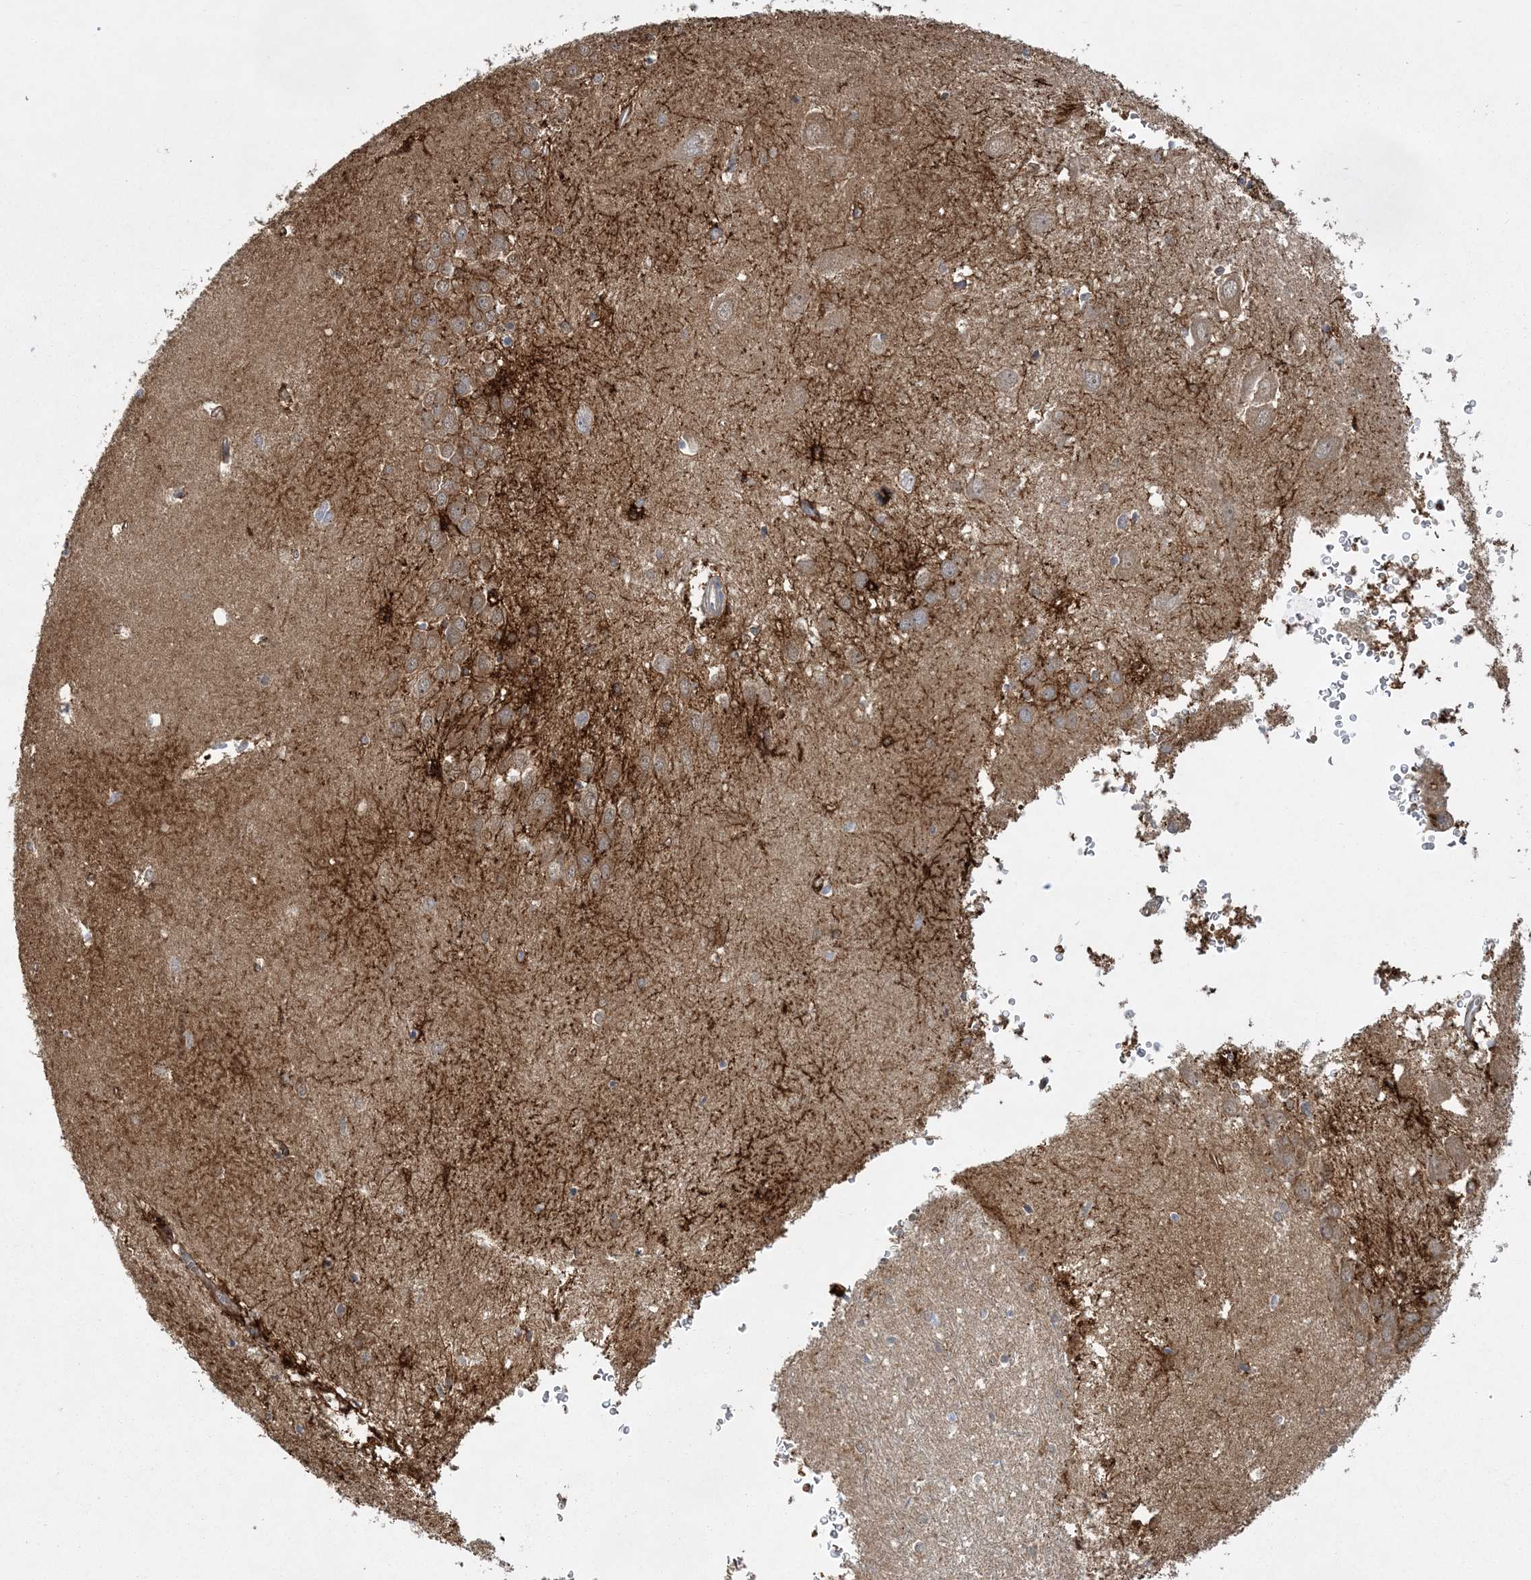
{"staining": {"intensity": "strong", "quantity": "<25%", "location": "cytoplasmic/membranous"}, "tissue": "hippocampus", "cell_type": "Glial cells", "image_type": "normal", "snomed": [{"axis": "morphology", "description": "Normal tissue, NOS"}, {"axis": "topography", "description": "Hippocampus"}], "caption": "The micrograph reveals staining of normal hippocampus, revealing strong cytoplasmic/membranous protein staining (brown color) within glial cells.", "gene": "CALN1", "patient": {"sex": "female", "age": 64}}